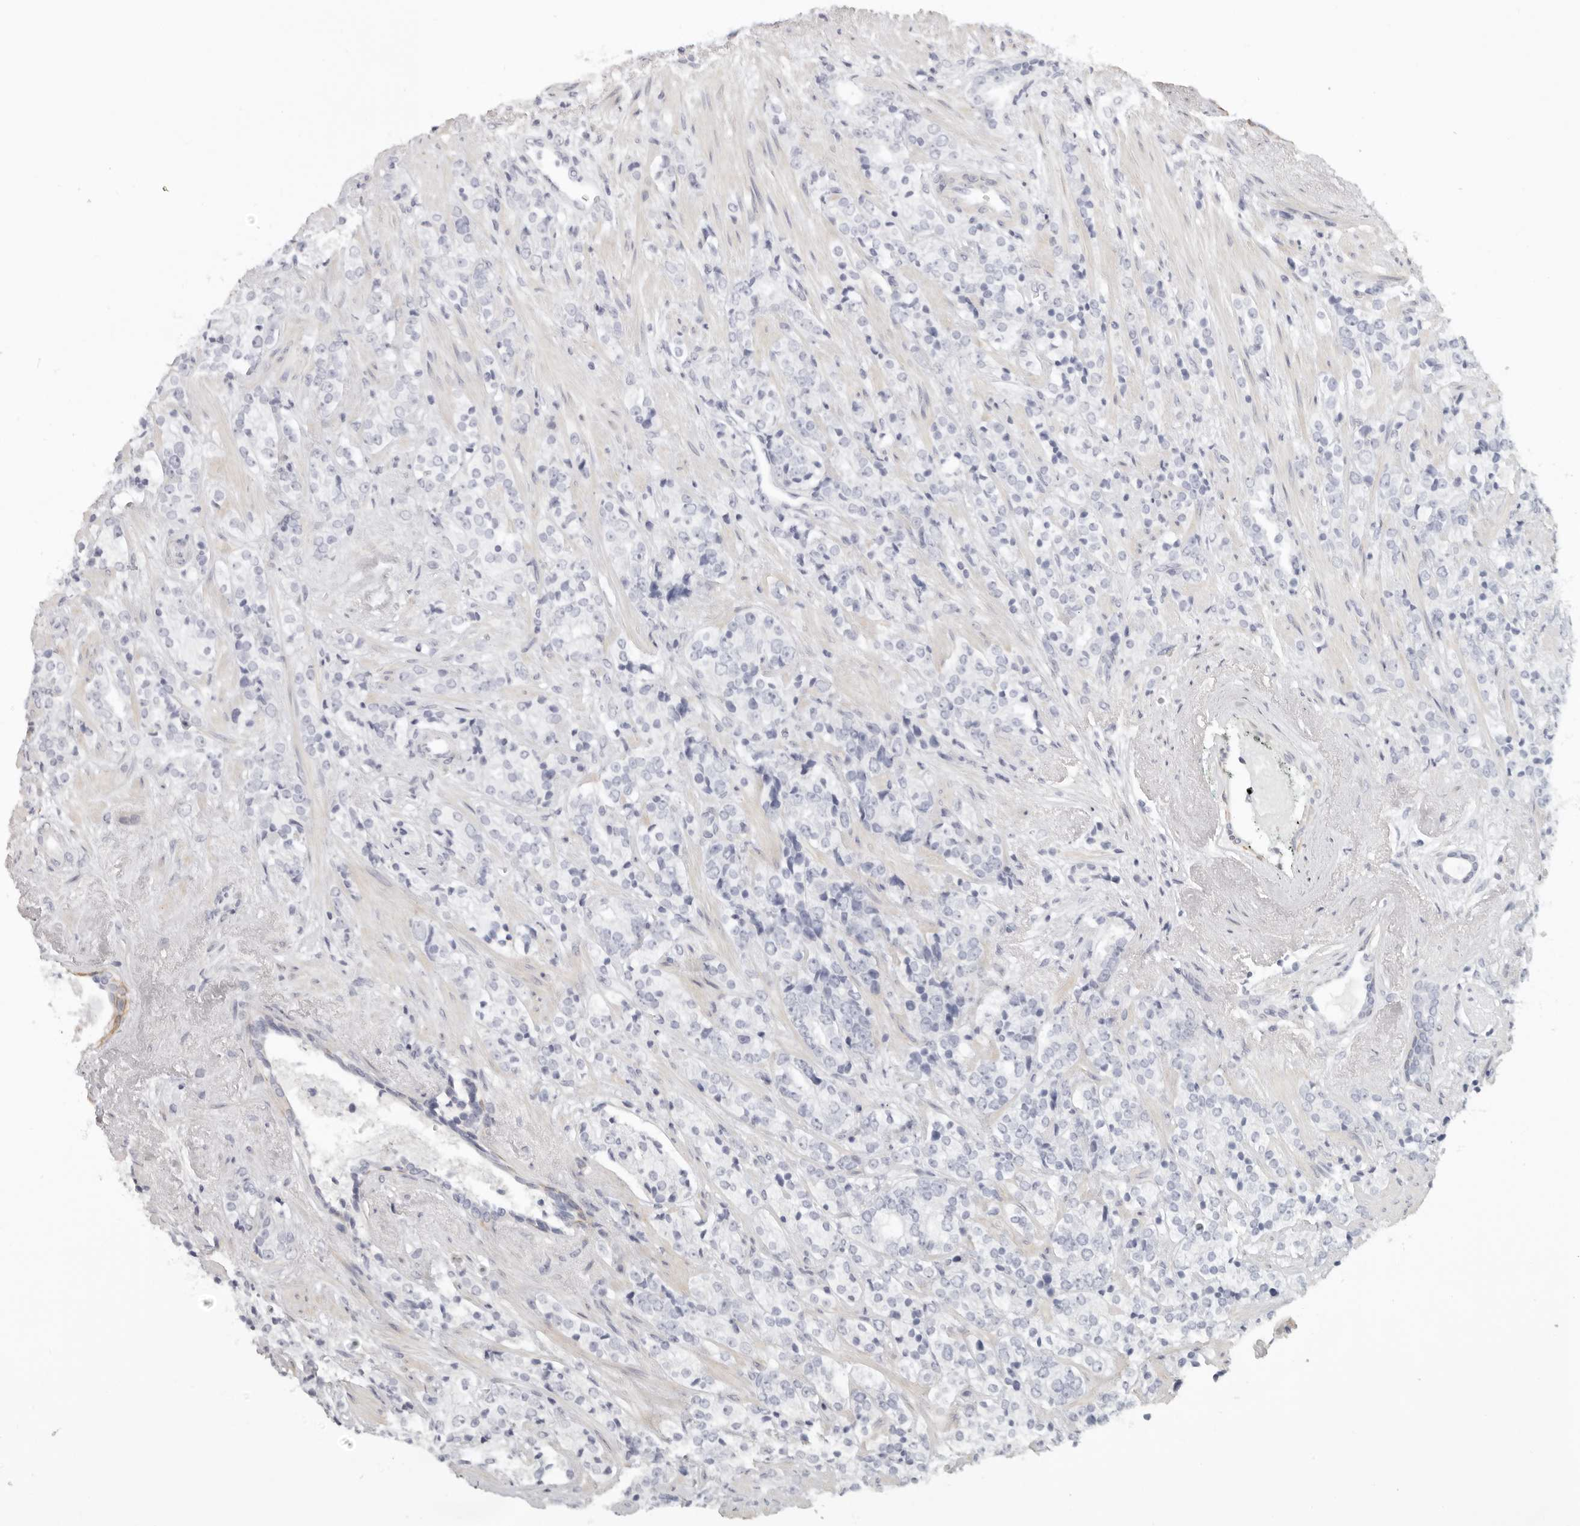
{"staining": {"intensity": "negative", "quantity": "none", "location": "none"}, "tissue": "prostate cancer", "cell_type": "Tumor cells", "image_type": "cancer", "snomed": [{"axis": "morphology", "description": "Adenocarcinoma, High grade"}, {"axis": "topography", "description": "Prostate"}], "caption": "Tumor cells are negative for brown protein staining in prostate cancer.", "gene": "RXFP1", "patient": {"sex": "male", "age": 71}}